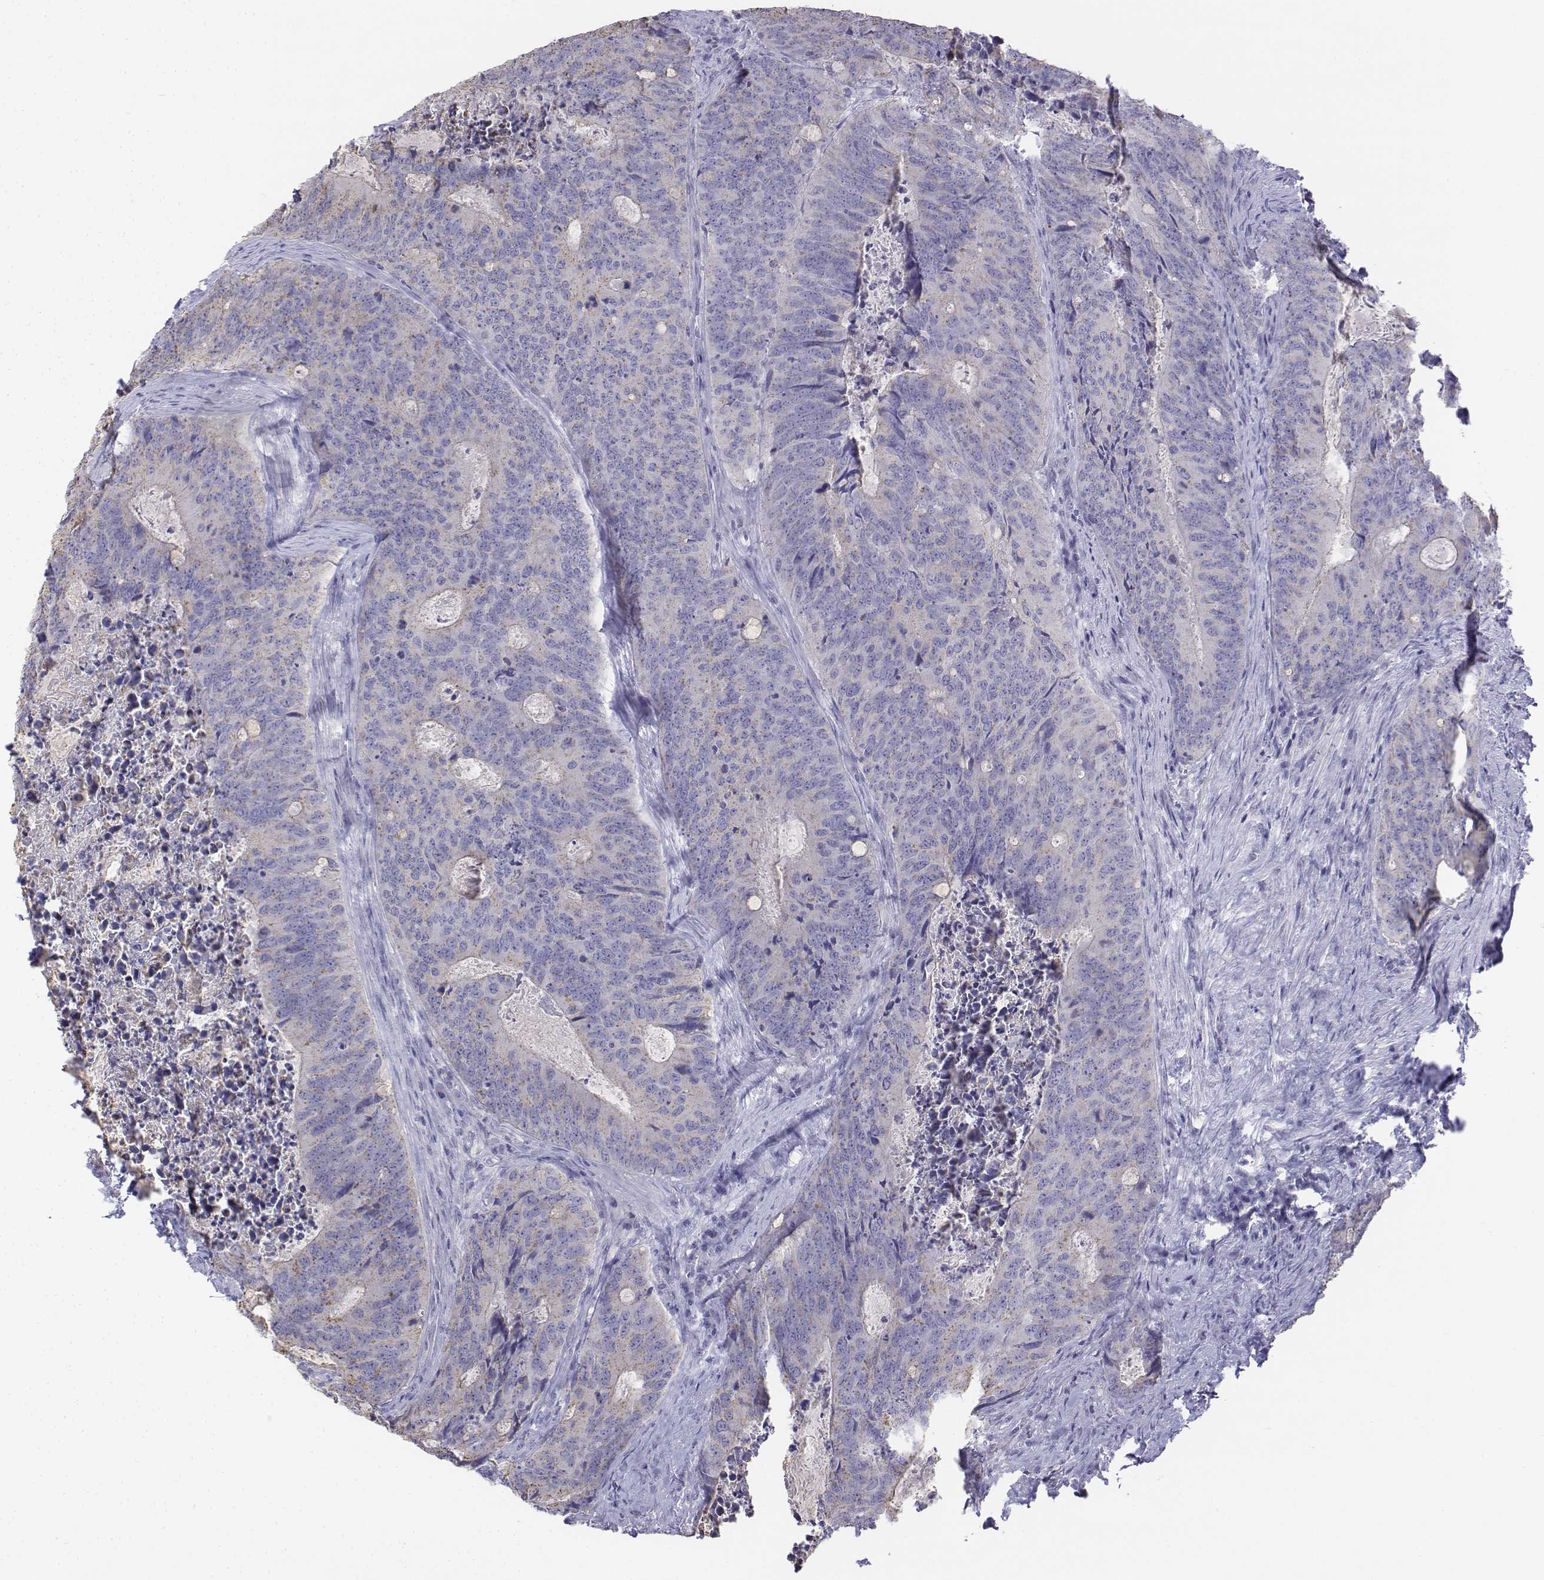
{"staining": {"intensity": "negative", "quantity": "none", "location": "none"}, "tissue": "colorectal cancer", "cell_type": "Tumor cells", "image_type": "cancer", "snomed": [{"axis": "morphology", "description": "Adenocarcinoma, NOS"}, {"axis": "topography", "description": "Colon"}], "caption": "This is an immunohistochemistry (IHC) image of human adenocarcinoma (colorectal). There is no expression in tumor cells.", "gene": "LGSN", "patient": {"sex": "male", "age": 67}}